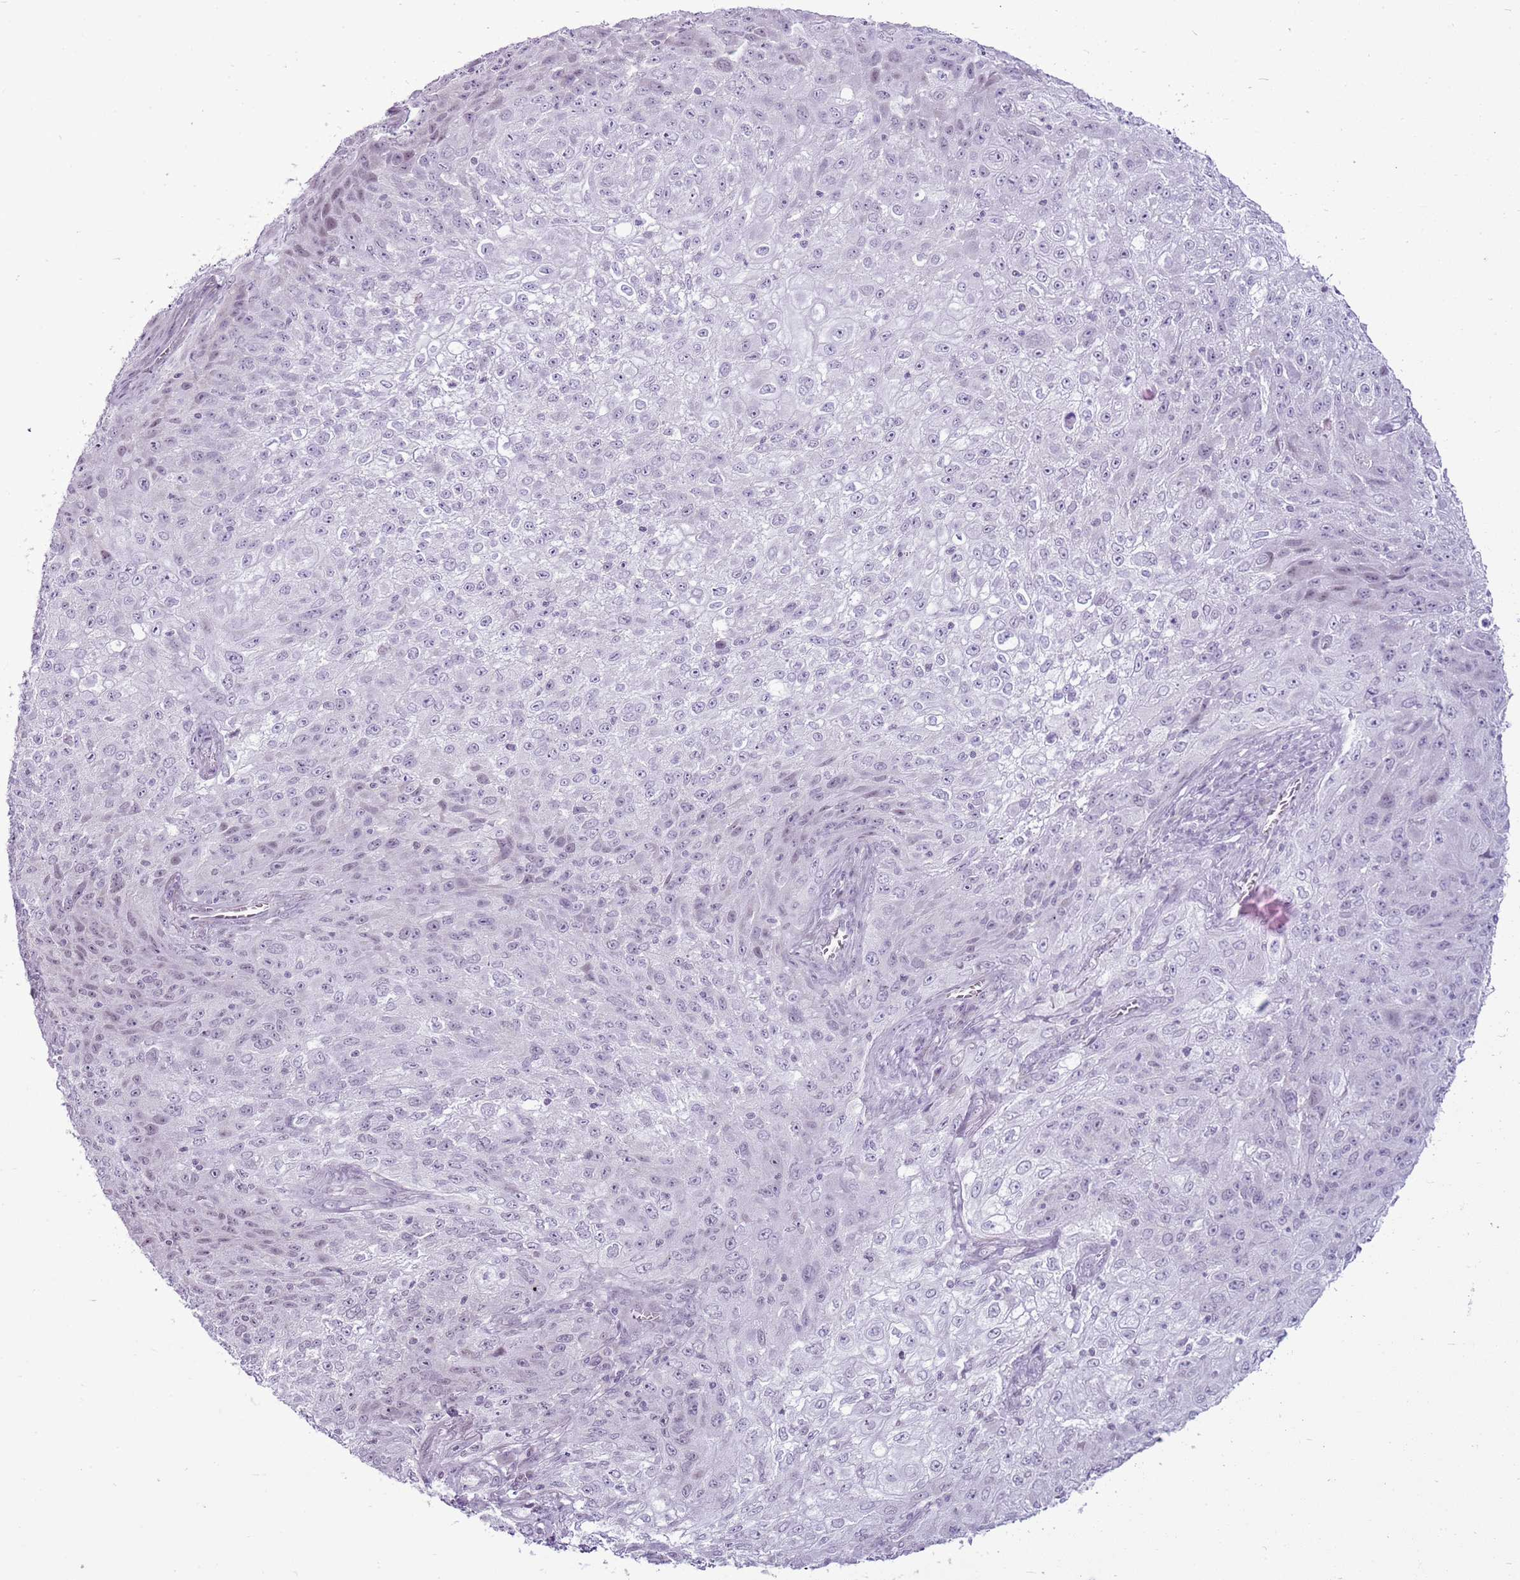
{"staining": {"intensity": "negative", "quantity": "none", "location": "none"}, "tissue": "lung cancer", "cell_type": "Tumor cells", "image_type": "cancer", "snomed": [{"axis": "morphology", "description": "Squamous cell carcinoma, NOS"}, {"axis": "topography", "description": "Lung"}], "caption": "The IHC image has no significant expression in tumor cells of lung squamous cell carcinoma tissue.", "gene": "RPL3L", "patient": {"sex": "female", "age": 69}}